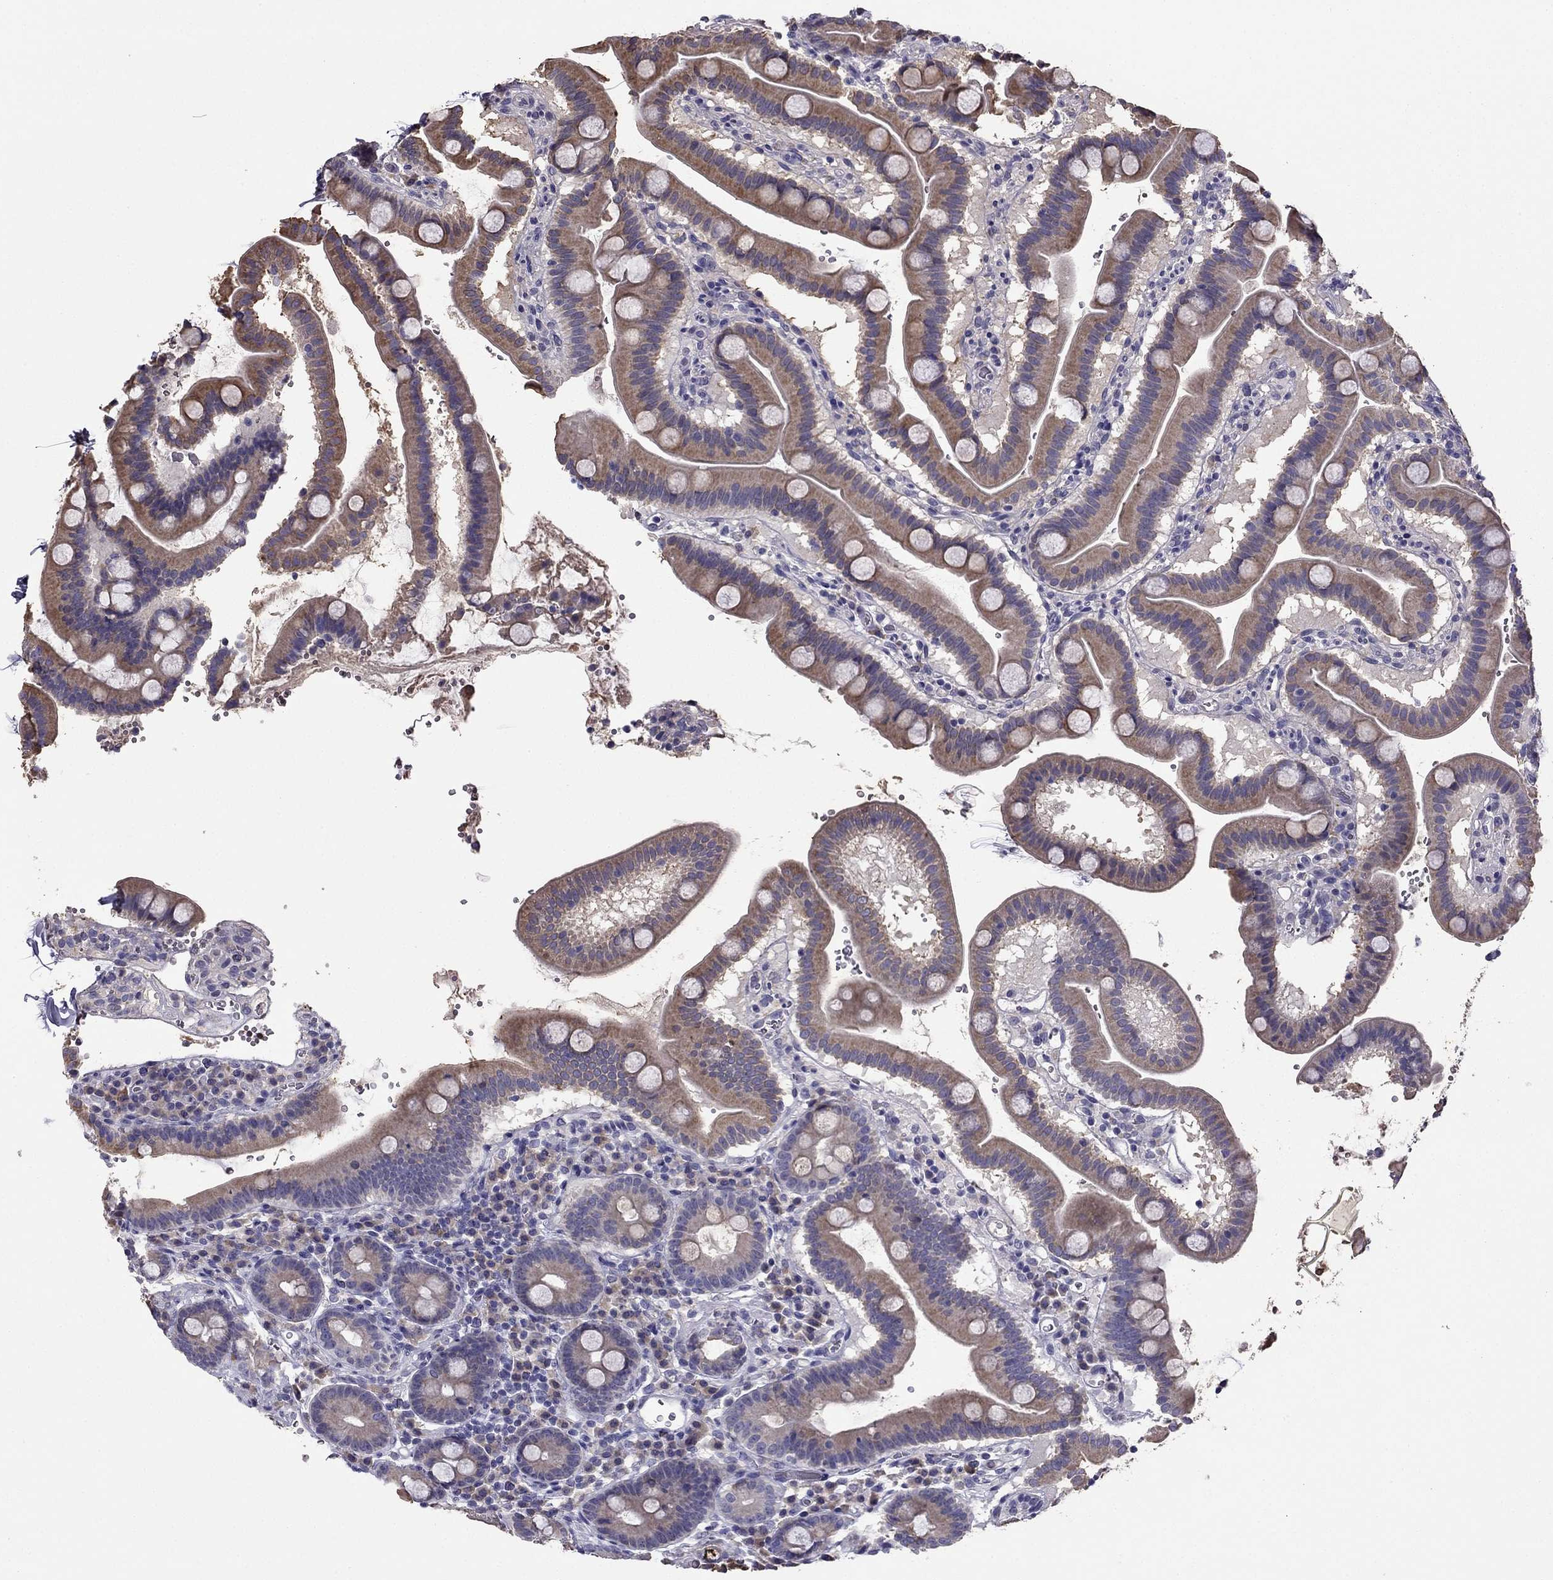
{"staining": {"intensity": "moderate", "quantity": "25%-75%", "location": "cytoplasmic/membranous"}, "tissue": "duodenum", "cell_type": "Glandular cells", "image_type": "normal", "snomed": [{"axis": "morphology", "description": "Normal tissue, NOS"}, {"axis": "topography", "description": "Duodenum"}], "caption": "Approximately 25%-75% of glandular cells in normal human duodenum demonstrate moderate cytoplasmic/membranous protein positivity as visualized by brown immunohistochemical staining.", "gene": "CDH9", "patient": {"sex": "male", "age": 59}}